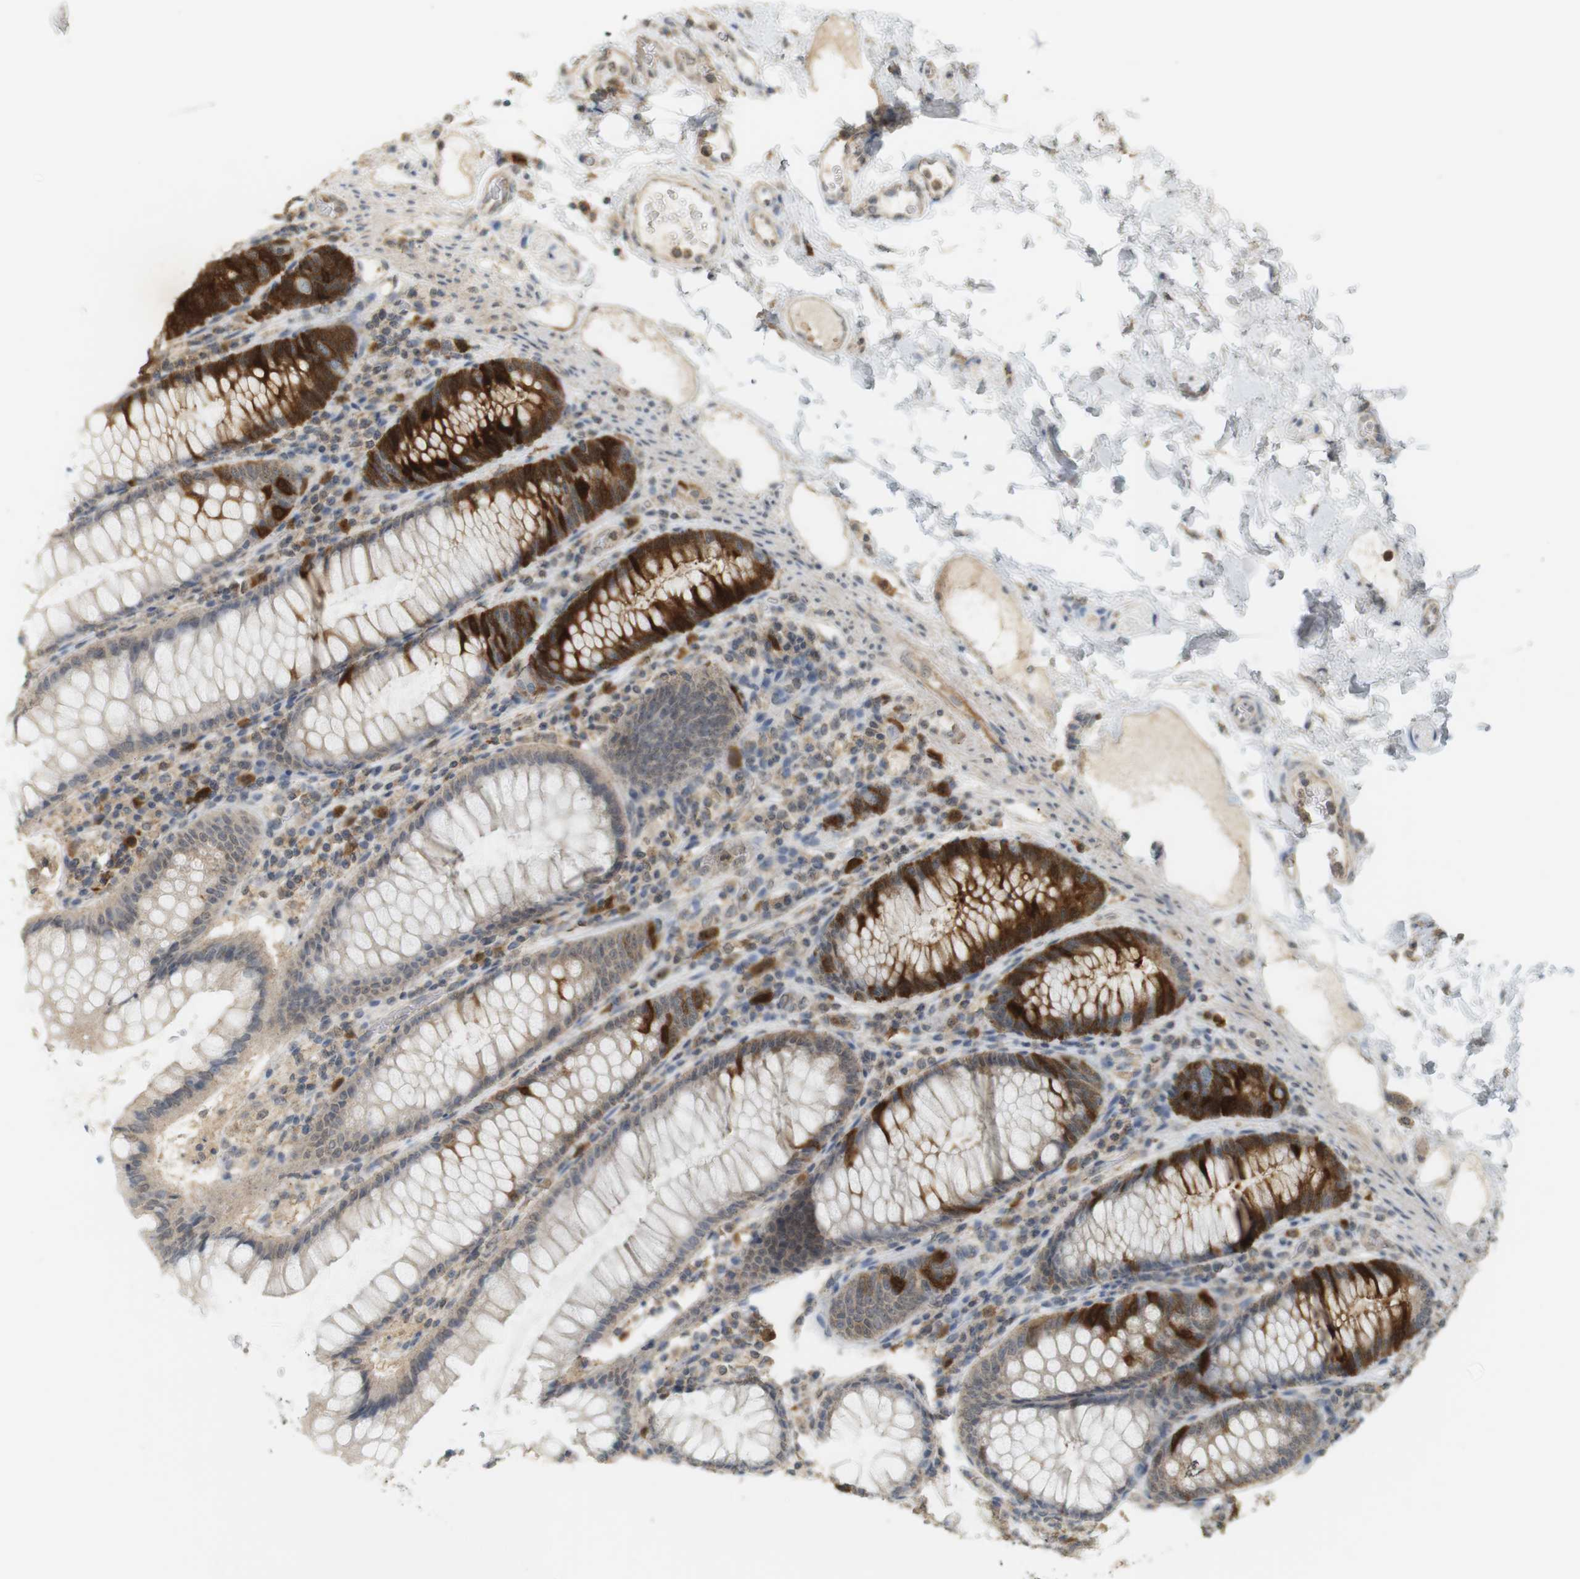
{"staining": {"intensity": "weak", "quantity": "25%-75%", "location": "cytoplasmic/membranous"}, "tissue": "colon", "cell_type": "Endothelial cells", "image_type": "normal", "snomed": [{"axis": "morphology", "description": "Normal tissue, NOS"}, {"axis": "topography", "description": "Colon"}], "caption": "Immunohistochemical staining of benign colon shows weak cytoplasmic/membranous protein staining in about 25%-75% of endothelial cells.", "gene": "TTK", "patient": {"sex": "female", "age": 46}}